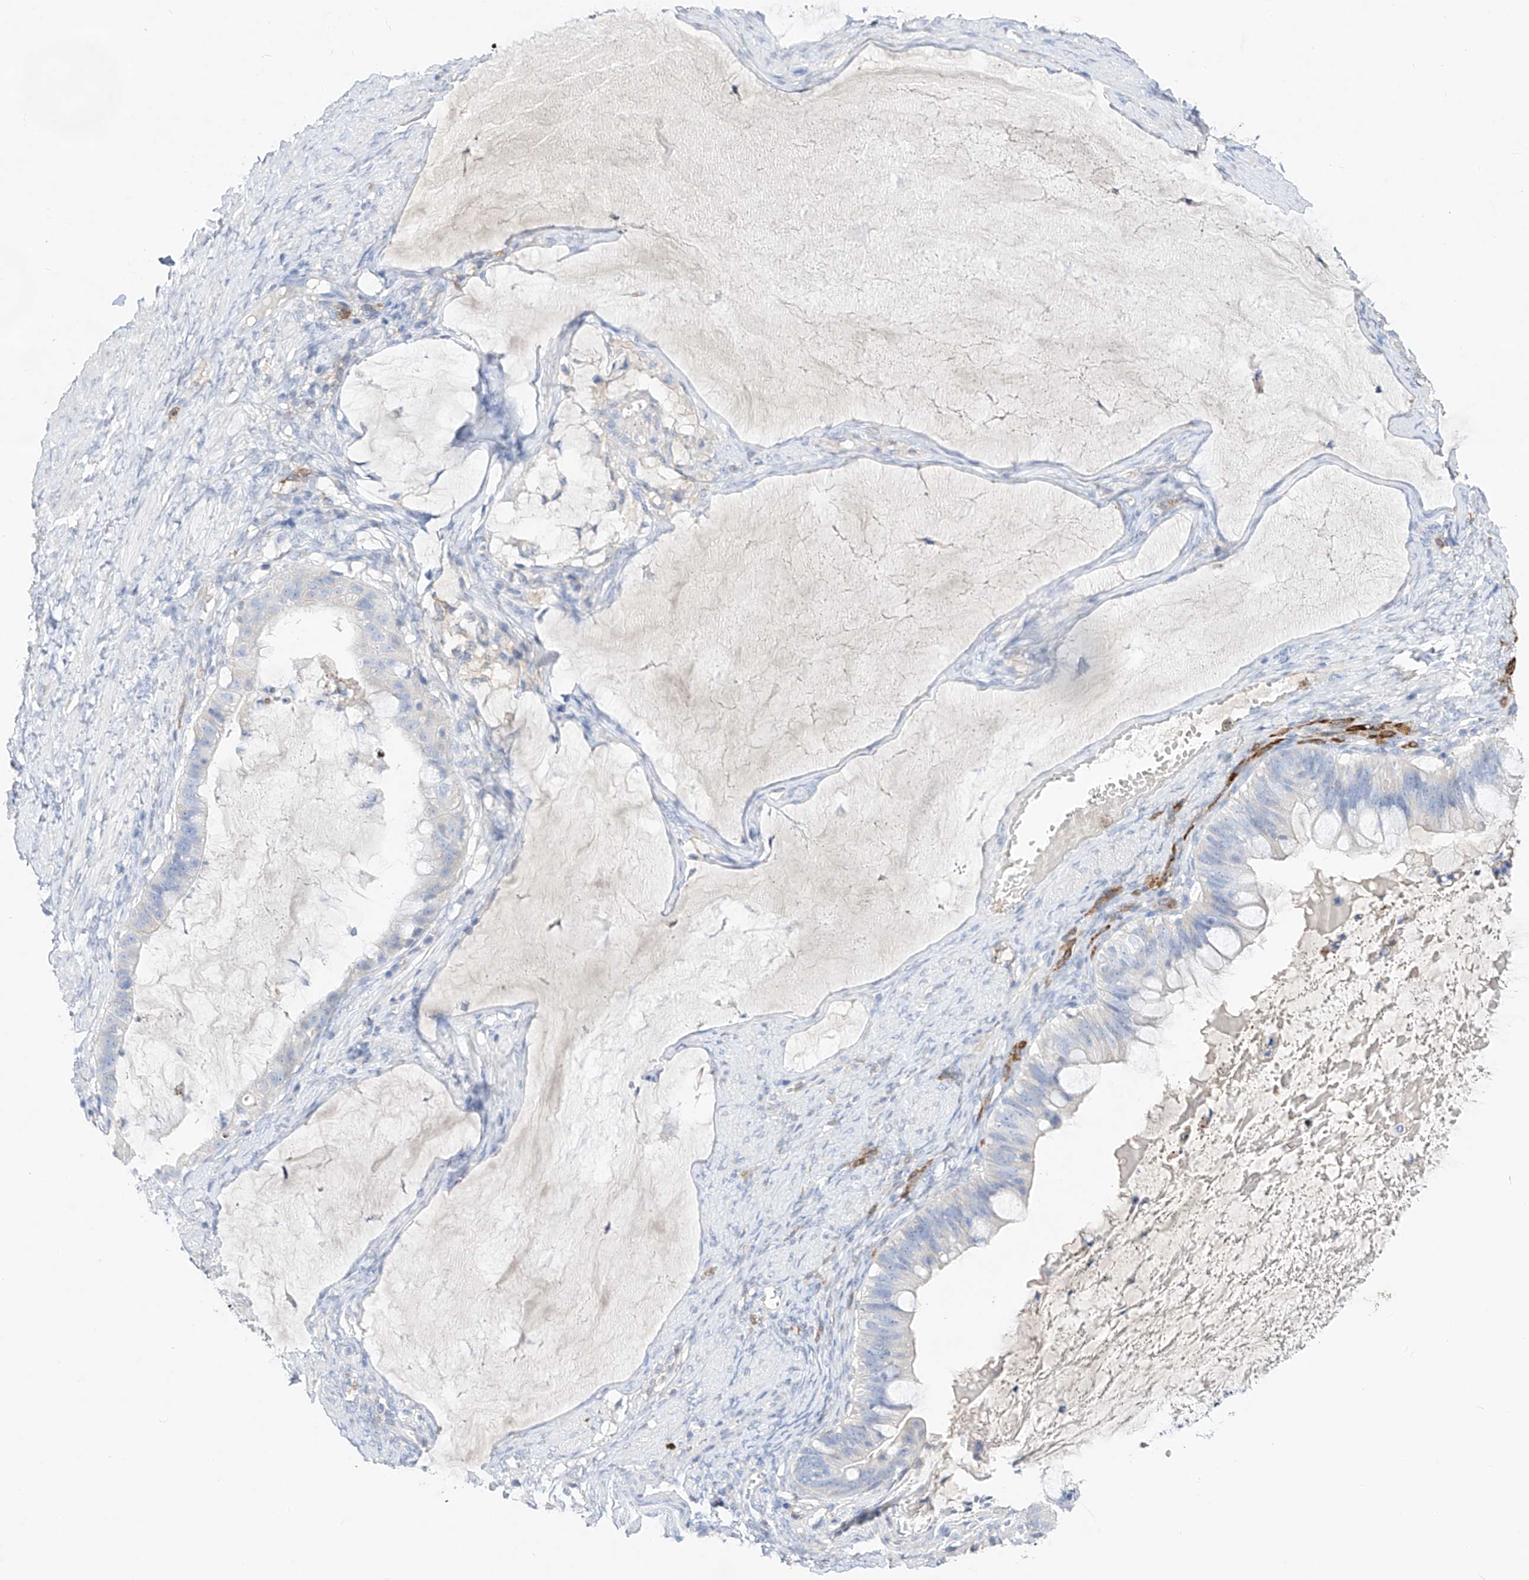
{"staining": {"intensity": "negative", "quantity": "none", "location": "none"}, "tissue": "ovarian cancer", "cell_type": "Tumor cells", "image_type": "cancer", "snomed": [{"axis": "morphology", "description": "Cystadenocarcinoma, mucinous, NOS"}, {"axis": "topography", "description": "Ovary"}], "caption": "A high-resolution micrograph shows IHC staining of ovarian cancer (mucinous cystadenocarcinoma), which reveals no significant expression in tumor cells. (Stains: DAB (3,3'-diaminobenzidine) immunohistochemistry with hematoxylin counter stain, Microscopy: brightfield microscopy at high magnification).", "gene": "TM7SF2", "patient": {"sex": "female", "age": 61}}